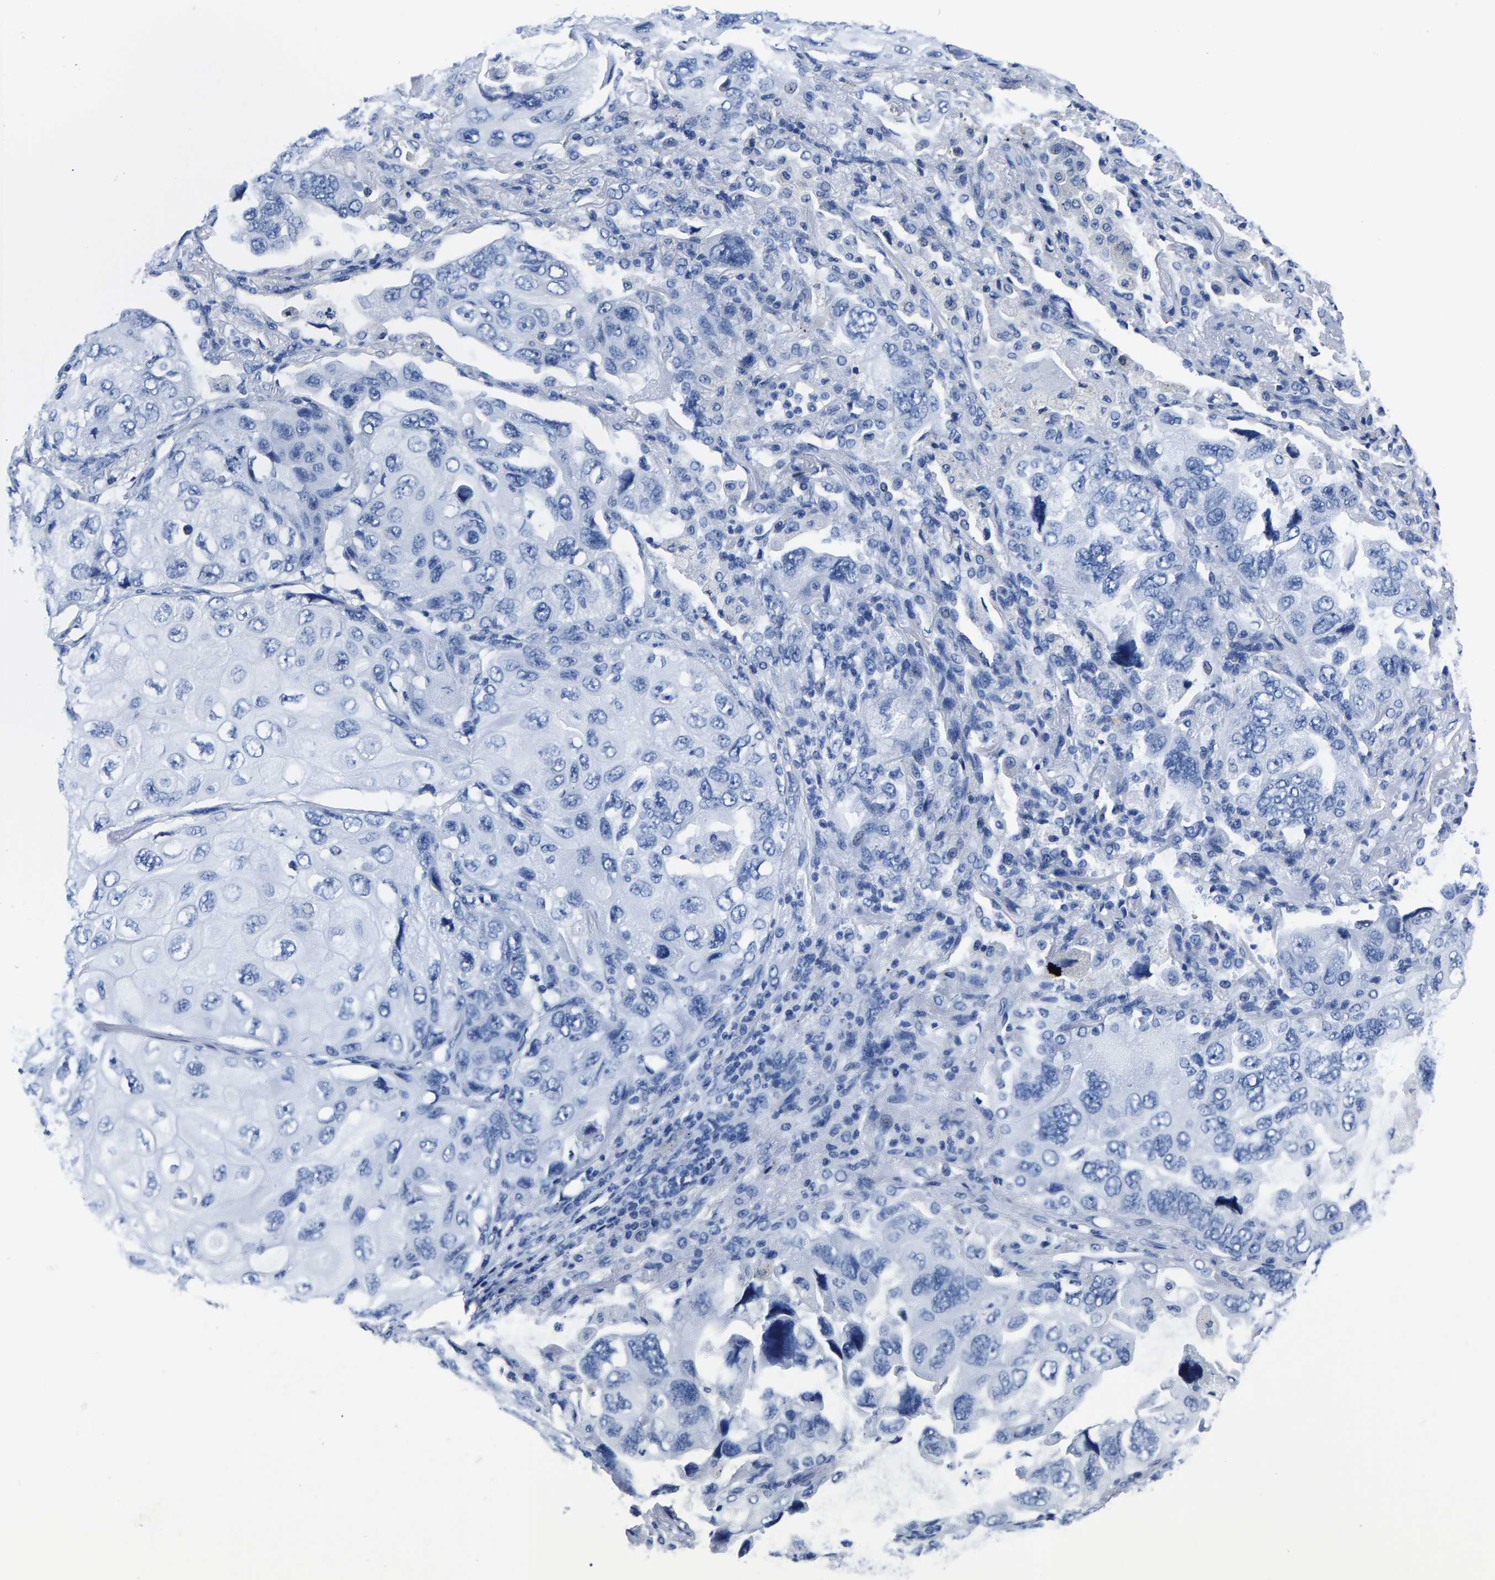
{"staining": {"intensity": "negative", "quantity": "none", "location": "none"}, "tissue": "lung cancer", "cell_type": "Tumor cells", "image_type": "cancer", "snomed": [{"axis": "morphology", "description": "Squamous cell carcinoma, NOS"}, {"axis": "topography", "description": "Lung"}], "caption": "Immunohistochemistry histopathology image of human lung squamous cell carcinoma stained for a protein (brown), which shows no positivity in tumor cells.", "gene": "IMPG2", "patient": {"sex": "female", "age": 73}}